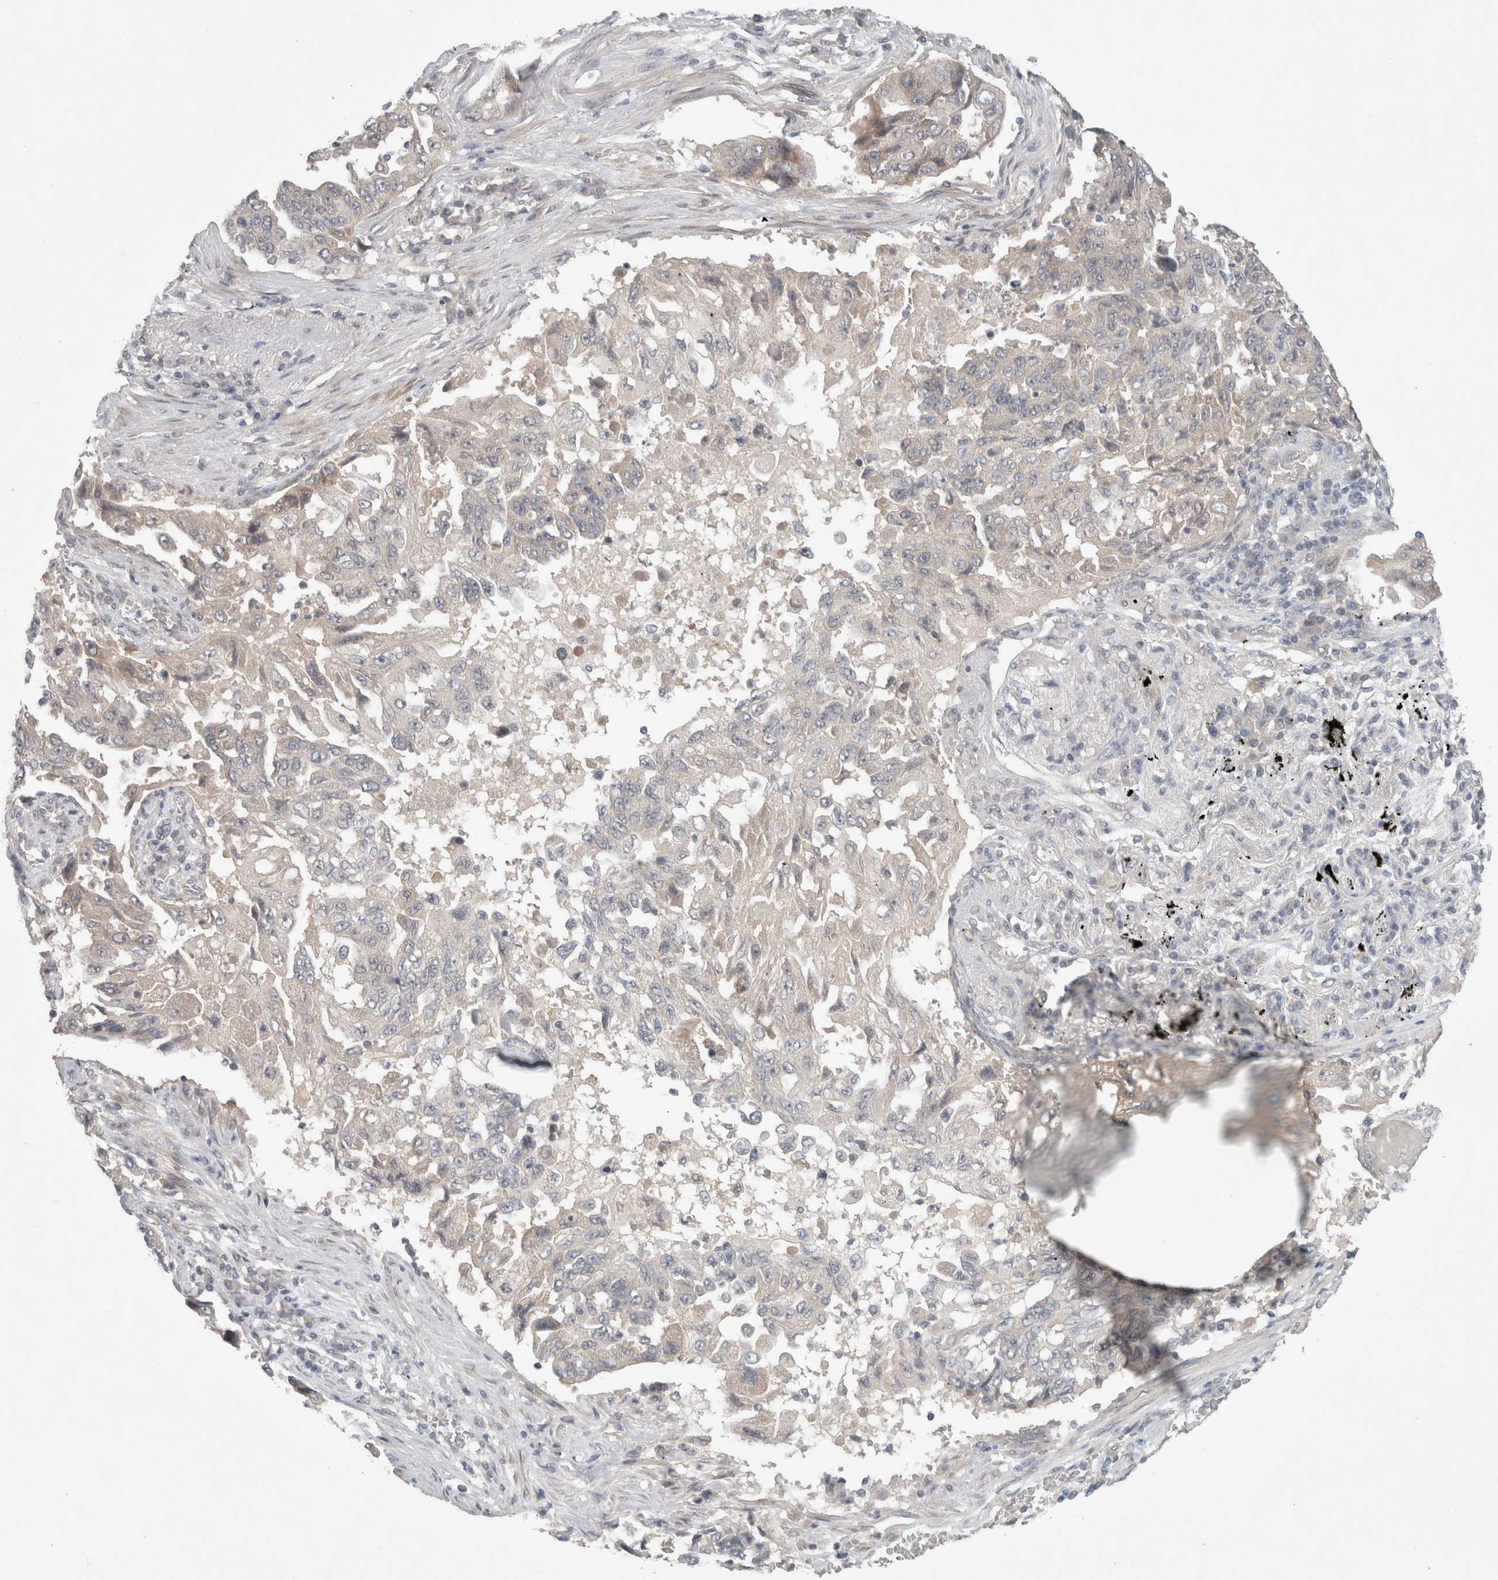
{"staining": {"intensity": "weak", "quantity": "<25%", "location": "cytoplasmic/membranous"}, "tissue": "lung cancer", "cell_type": "Tumor cells", "image_type": "cancer", "snomed": [{"axis": "morphology", "description": "Adenocarcinoma, NOS"}, {"axis": "topography", "description": "Lung"}], "caption": "Human adenocarcinoma (lung) stained for a protein using immunohistochemistry demonstrates no positivity in tumor cells.", "gene": "RASAL2", "patient": {"sex": "female", "age": 51}}